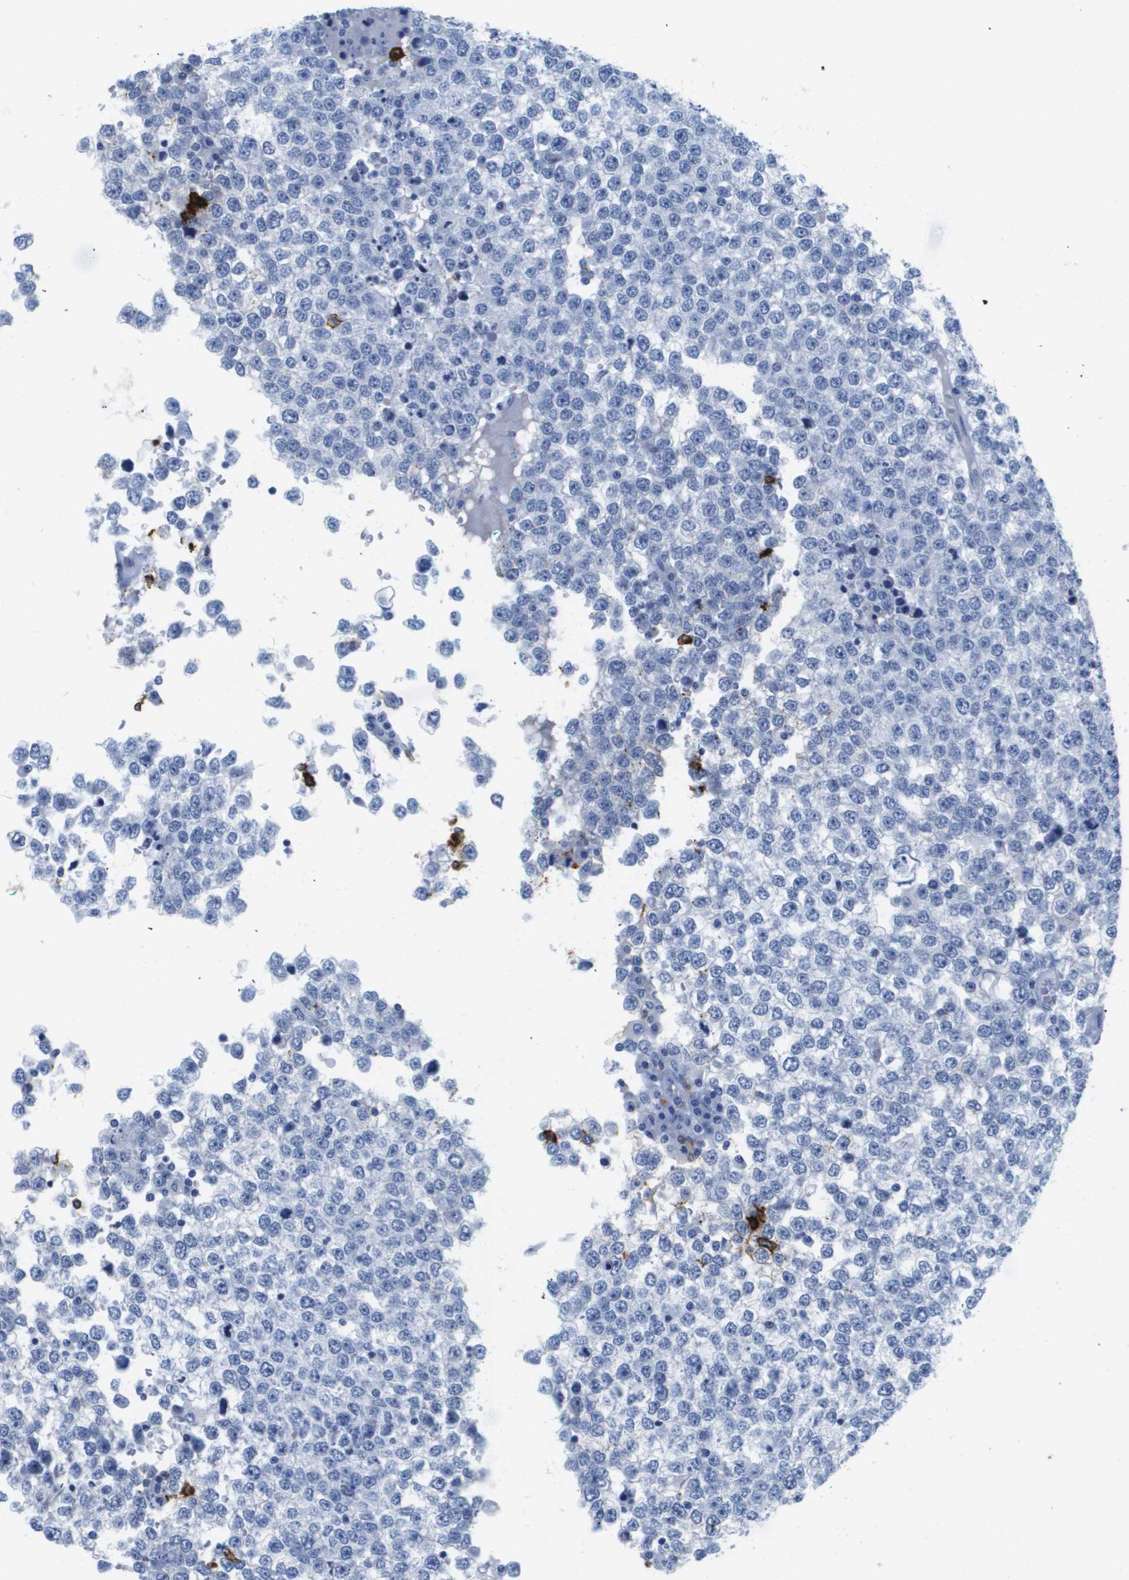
{"staining": {"intensity": "negative", "quantity": "none", "location": "none"}, "tissue": "testis cancer", "cell_type": "Tumor cells", "image_type": "cancer", "snomed": [{"axis": "morphology", "description": "Seminoma, NOS"}, {"axis": "topography", "description": "Testis"}], "caption": "DAB (3,3'-diaminobenzidine) immunohistochemical staining of human testis seminoma reveals no significant staining in tumor cells.", "gene": "MS4A1", "patient": {"sex": "male", "age": 65}}